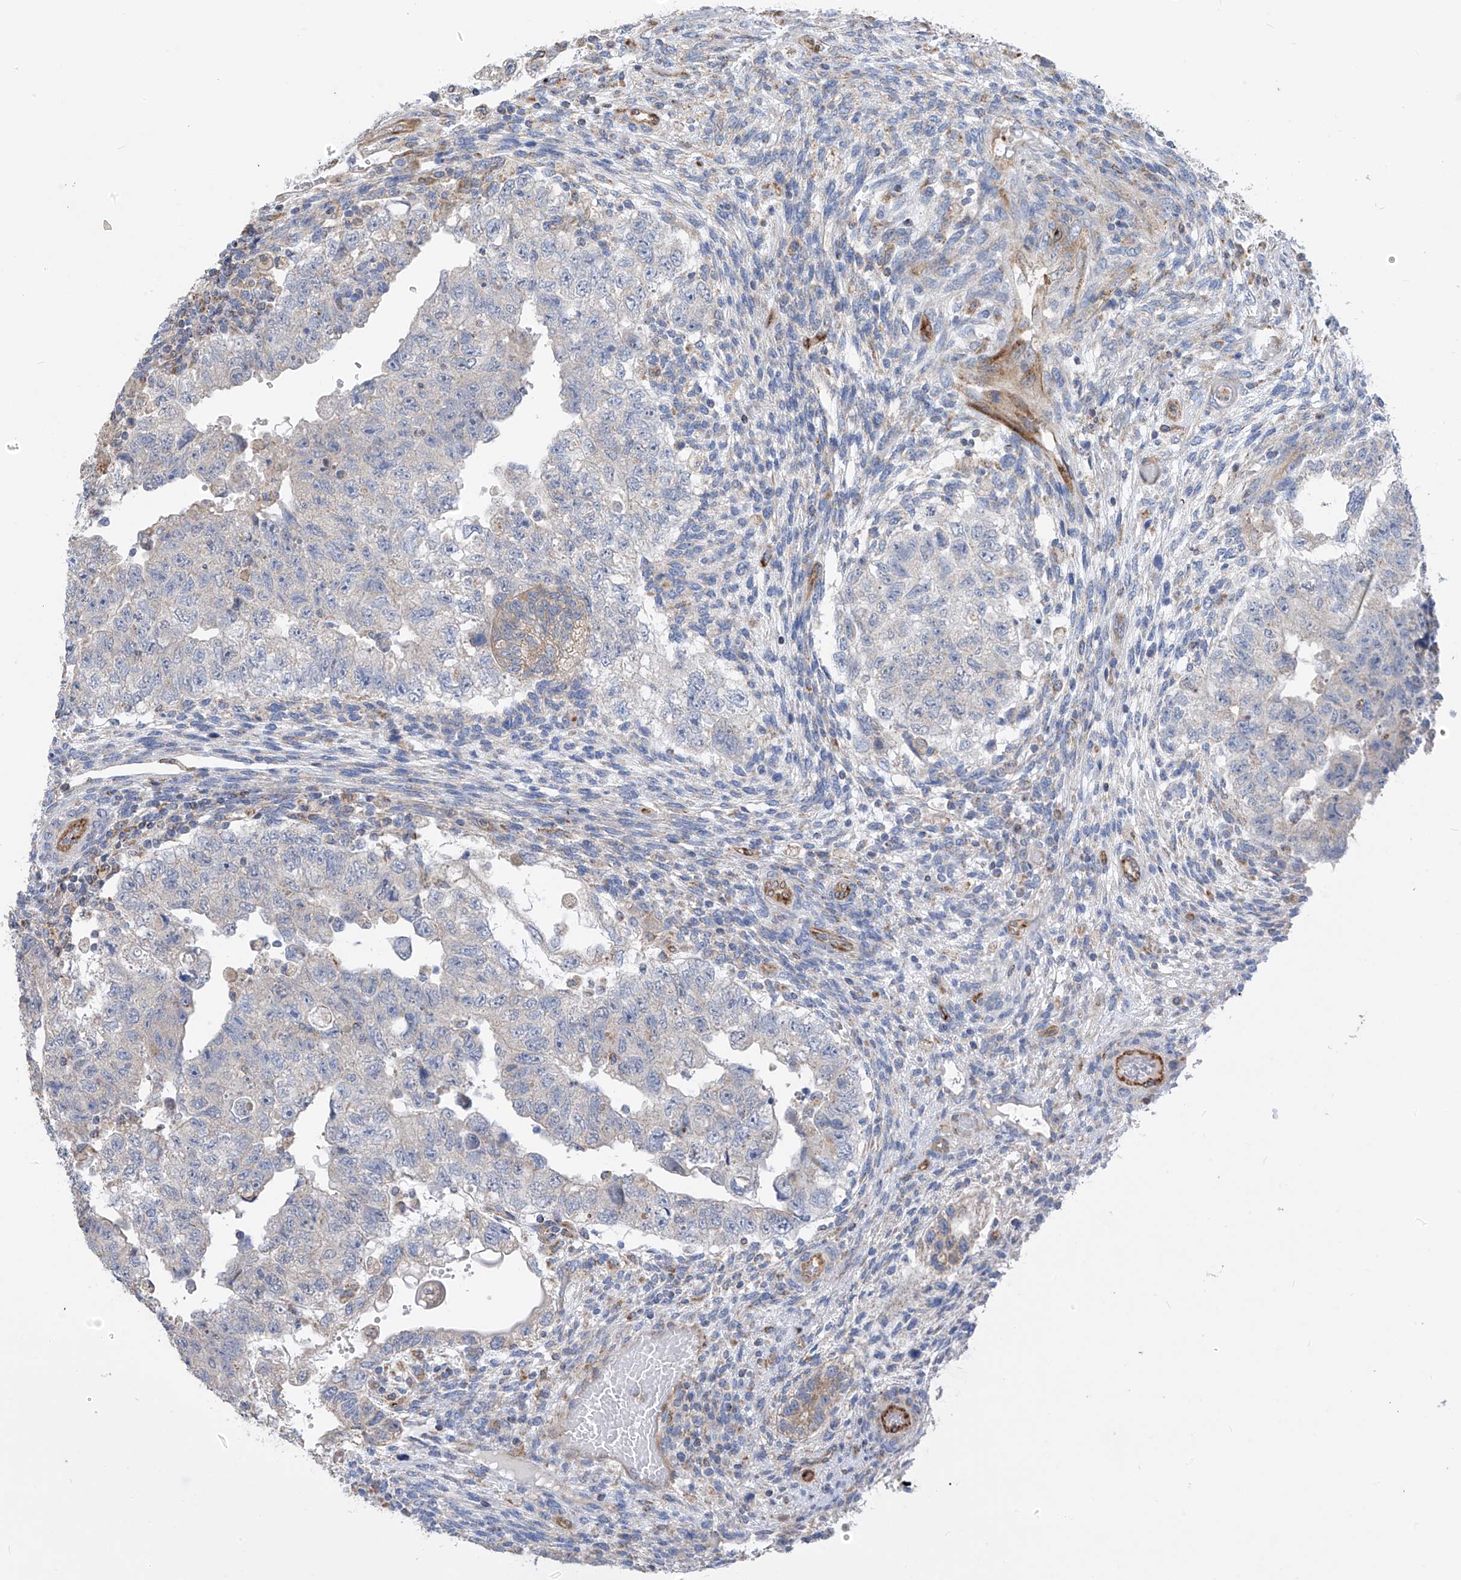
{"staining": {"intensity": "weak", "quantity": "<25%", "location": "cytoplasmic/membranous"}, "tissue": "testis cancer", "cell_type": "Tumor cells", "image_type": "cancer", "snomed": [{"axis": "morphology", "description": "Carcinoma, Embryonal, NOS"}, {"axis": "topography", "description": "Testis"}], "caption": "Tumor cells are negative for protein expression in human testis cancer.", "gene": "EIF5B", "patient": {"sex": "male", "age": 36}}